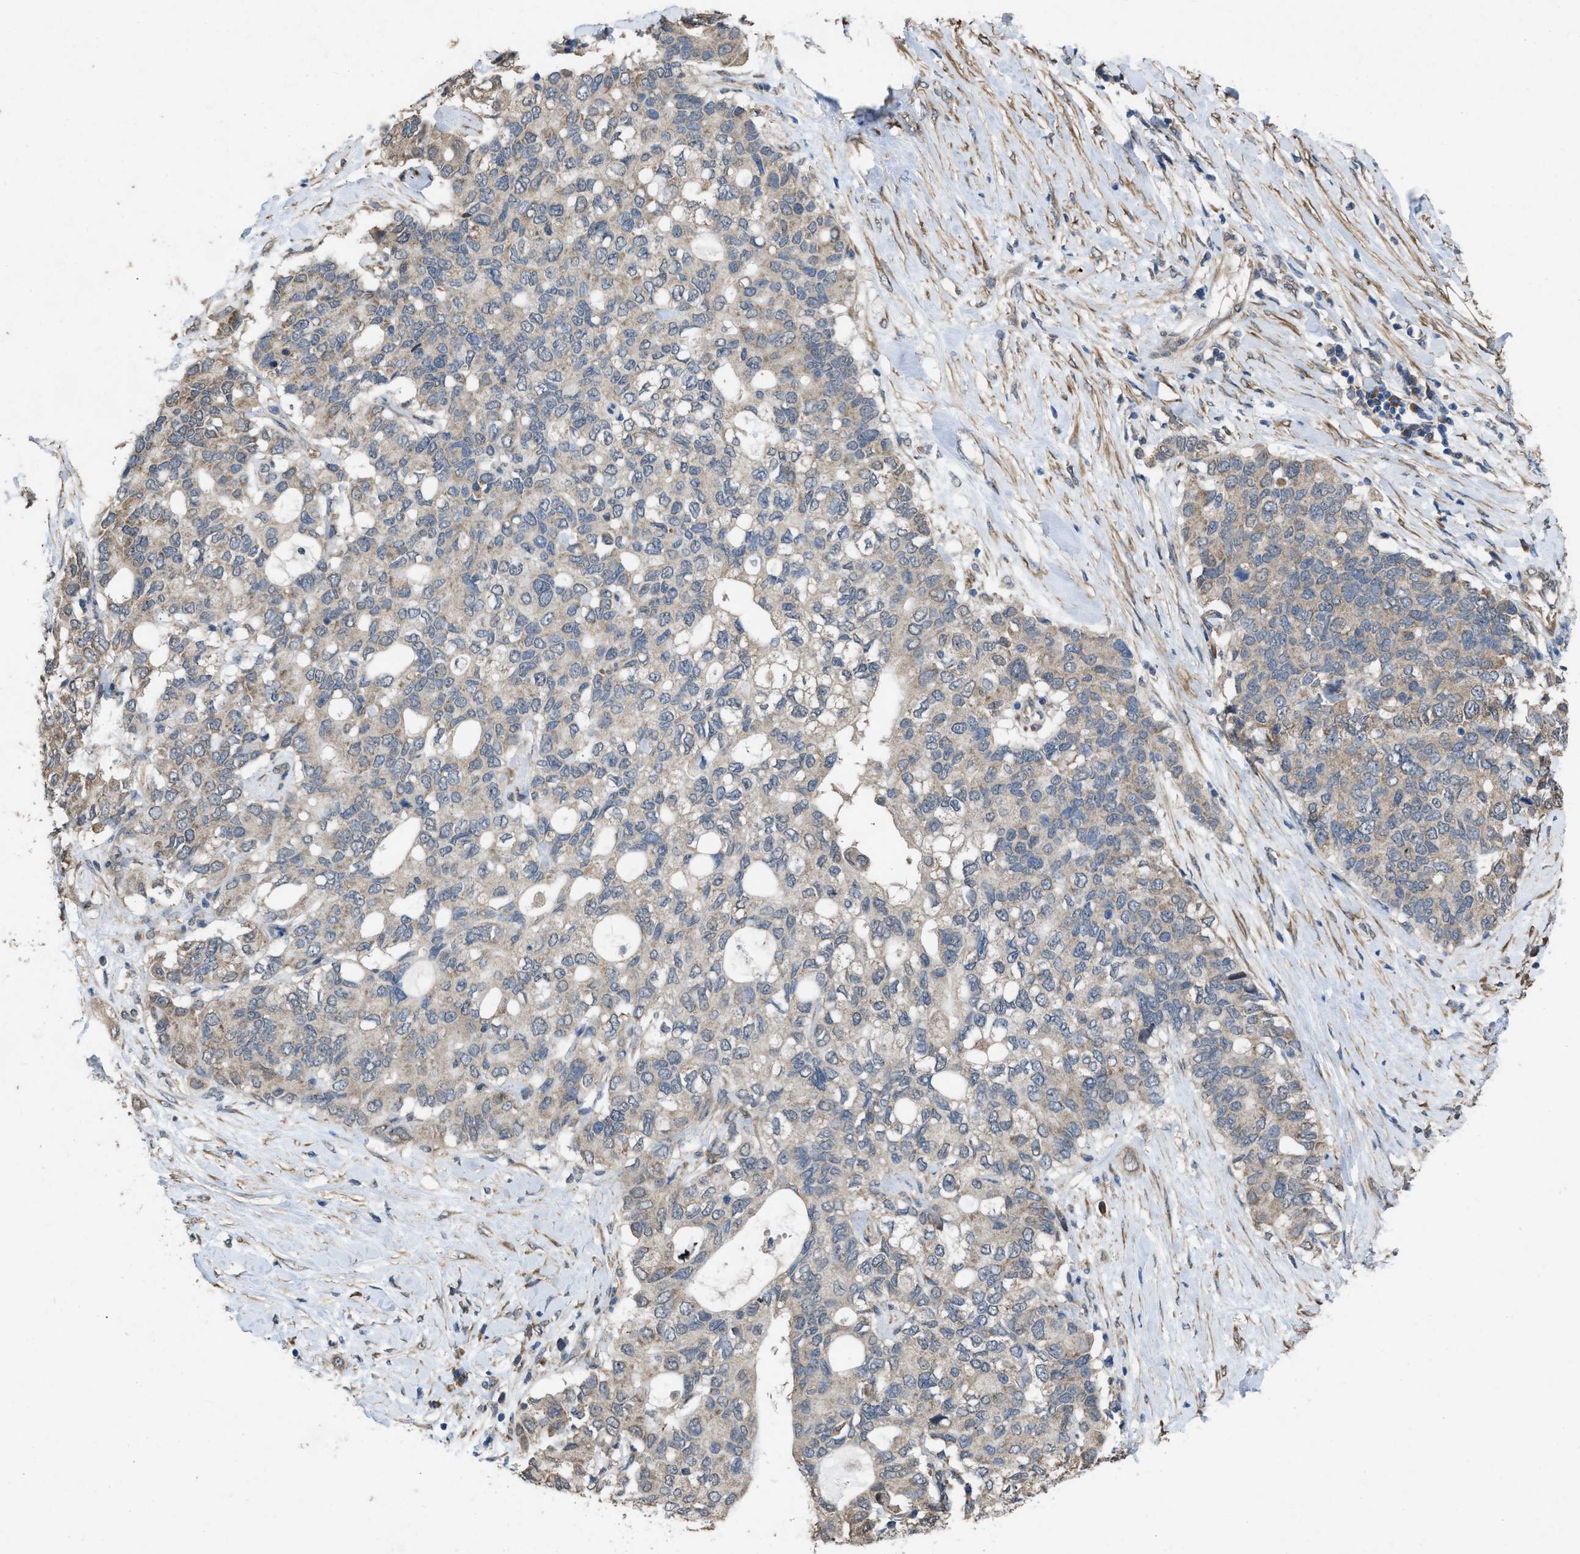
{"staining": {"intensity": "weak", "quantity": "<25%", "location": "cytoplasmic/membranous"}, "tissue": "pancreatic cancer", "cell_type": "Tumor cells", "image_type": "cancer", "snomed": [{"axis": "morphology", "description": "Adenocarcinoma, NOS"}, {"axis": "topography", "description": "Pancreas"}], "caption": "There is no significant expression in tumor cells of pancreatic cancer.", "gene": "ARL6", "patient": {"sex": "female", "age": 56}}